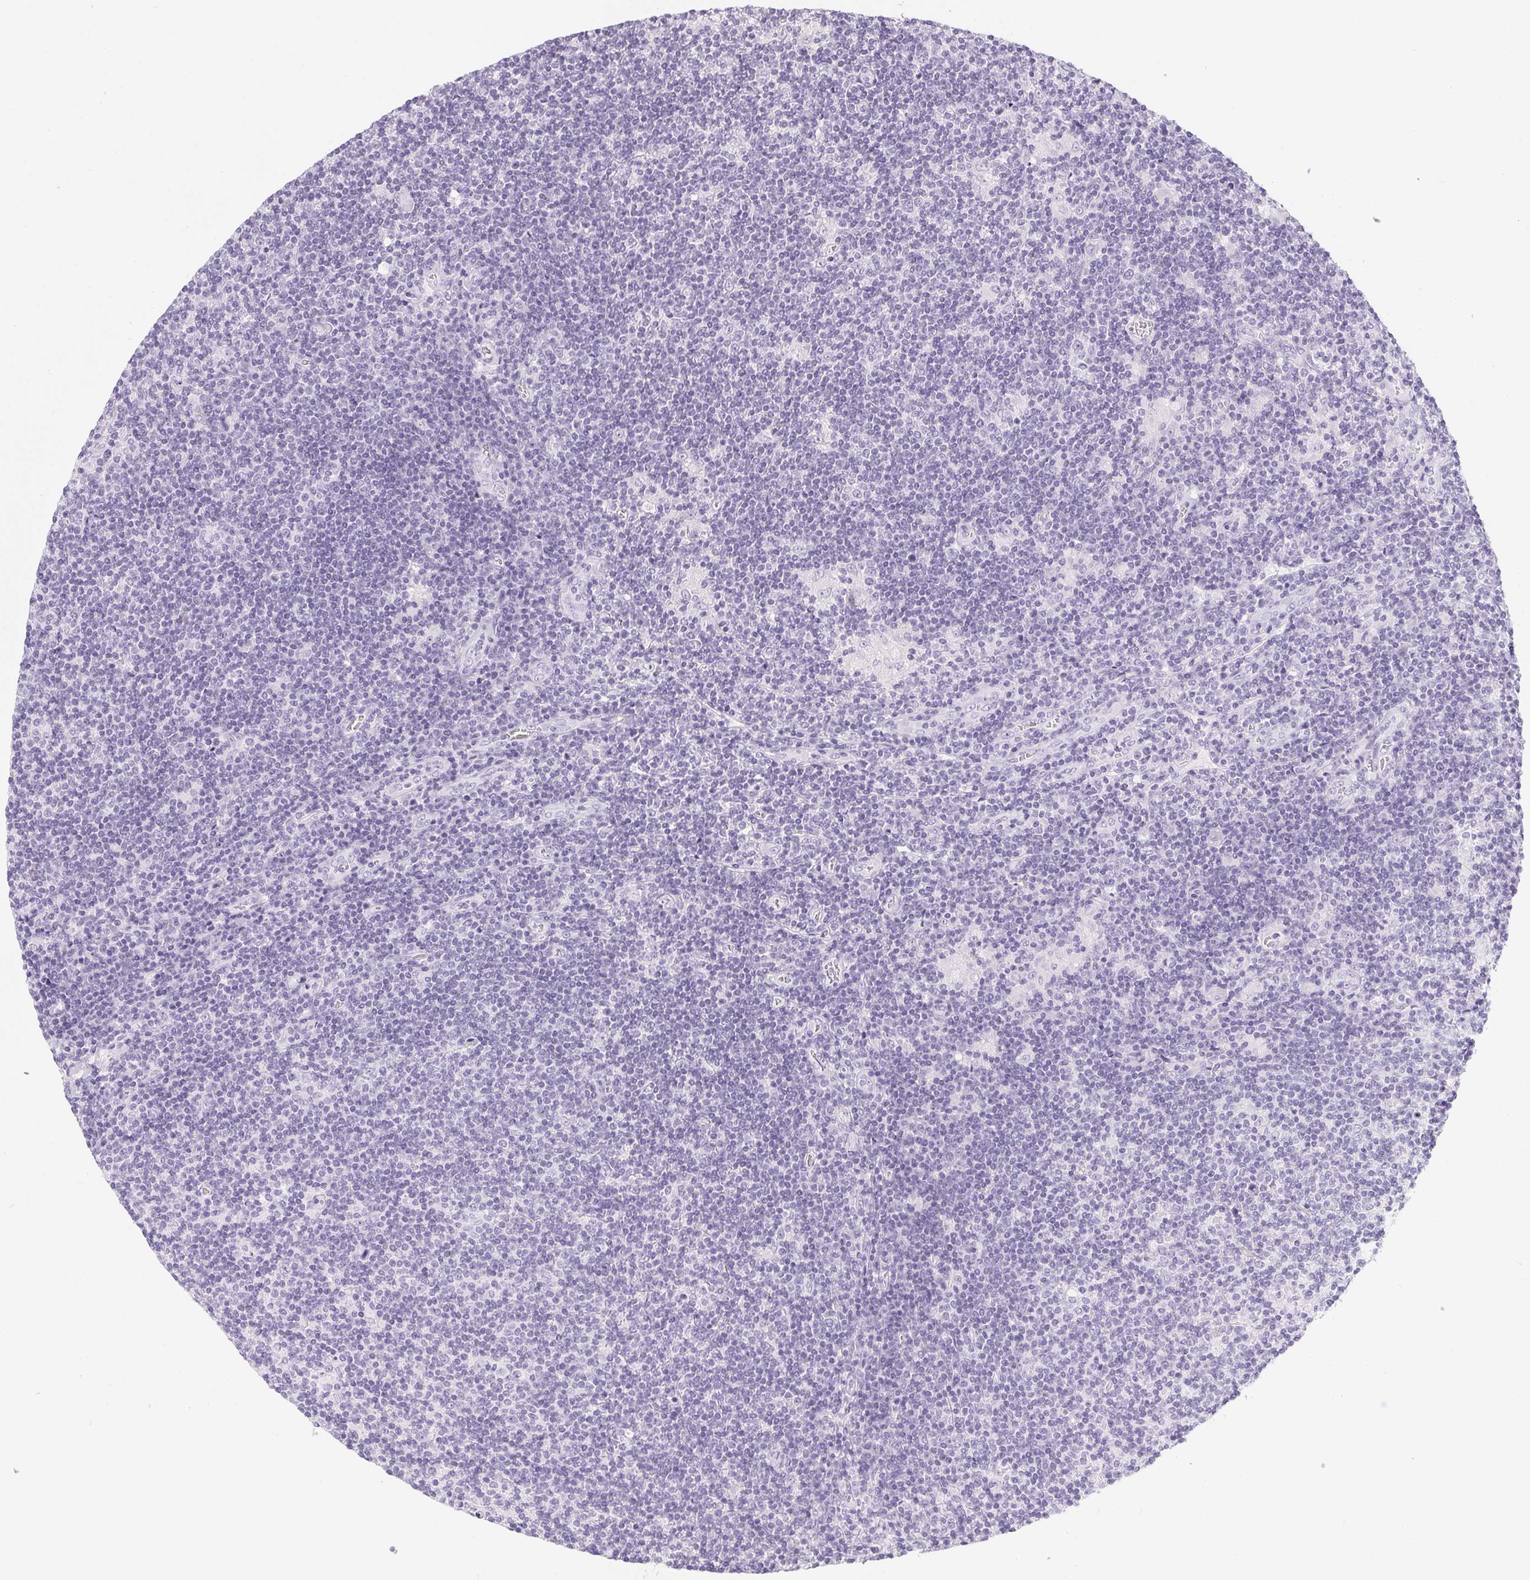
{"staining": {"intensity": "negative", "quantity": "none", "location": "none"}, "tissue": "lymphoma", "cell_type": "Tumor cells", "image_type": "cancer", "snomed": [{"axis": "morphology", "description": "Hodgkin's disease, NOS"}, {"axis": "topography", "description": "Lymph node"}], "caption": "A high-resolution photomicrograph shows immunohistochemistry staining of Hodgkin's disease, which displays no significant staining in tumor cells.", "gene": "PPY", "patient": {"sex": "male", "age": 40}}